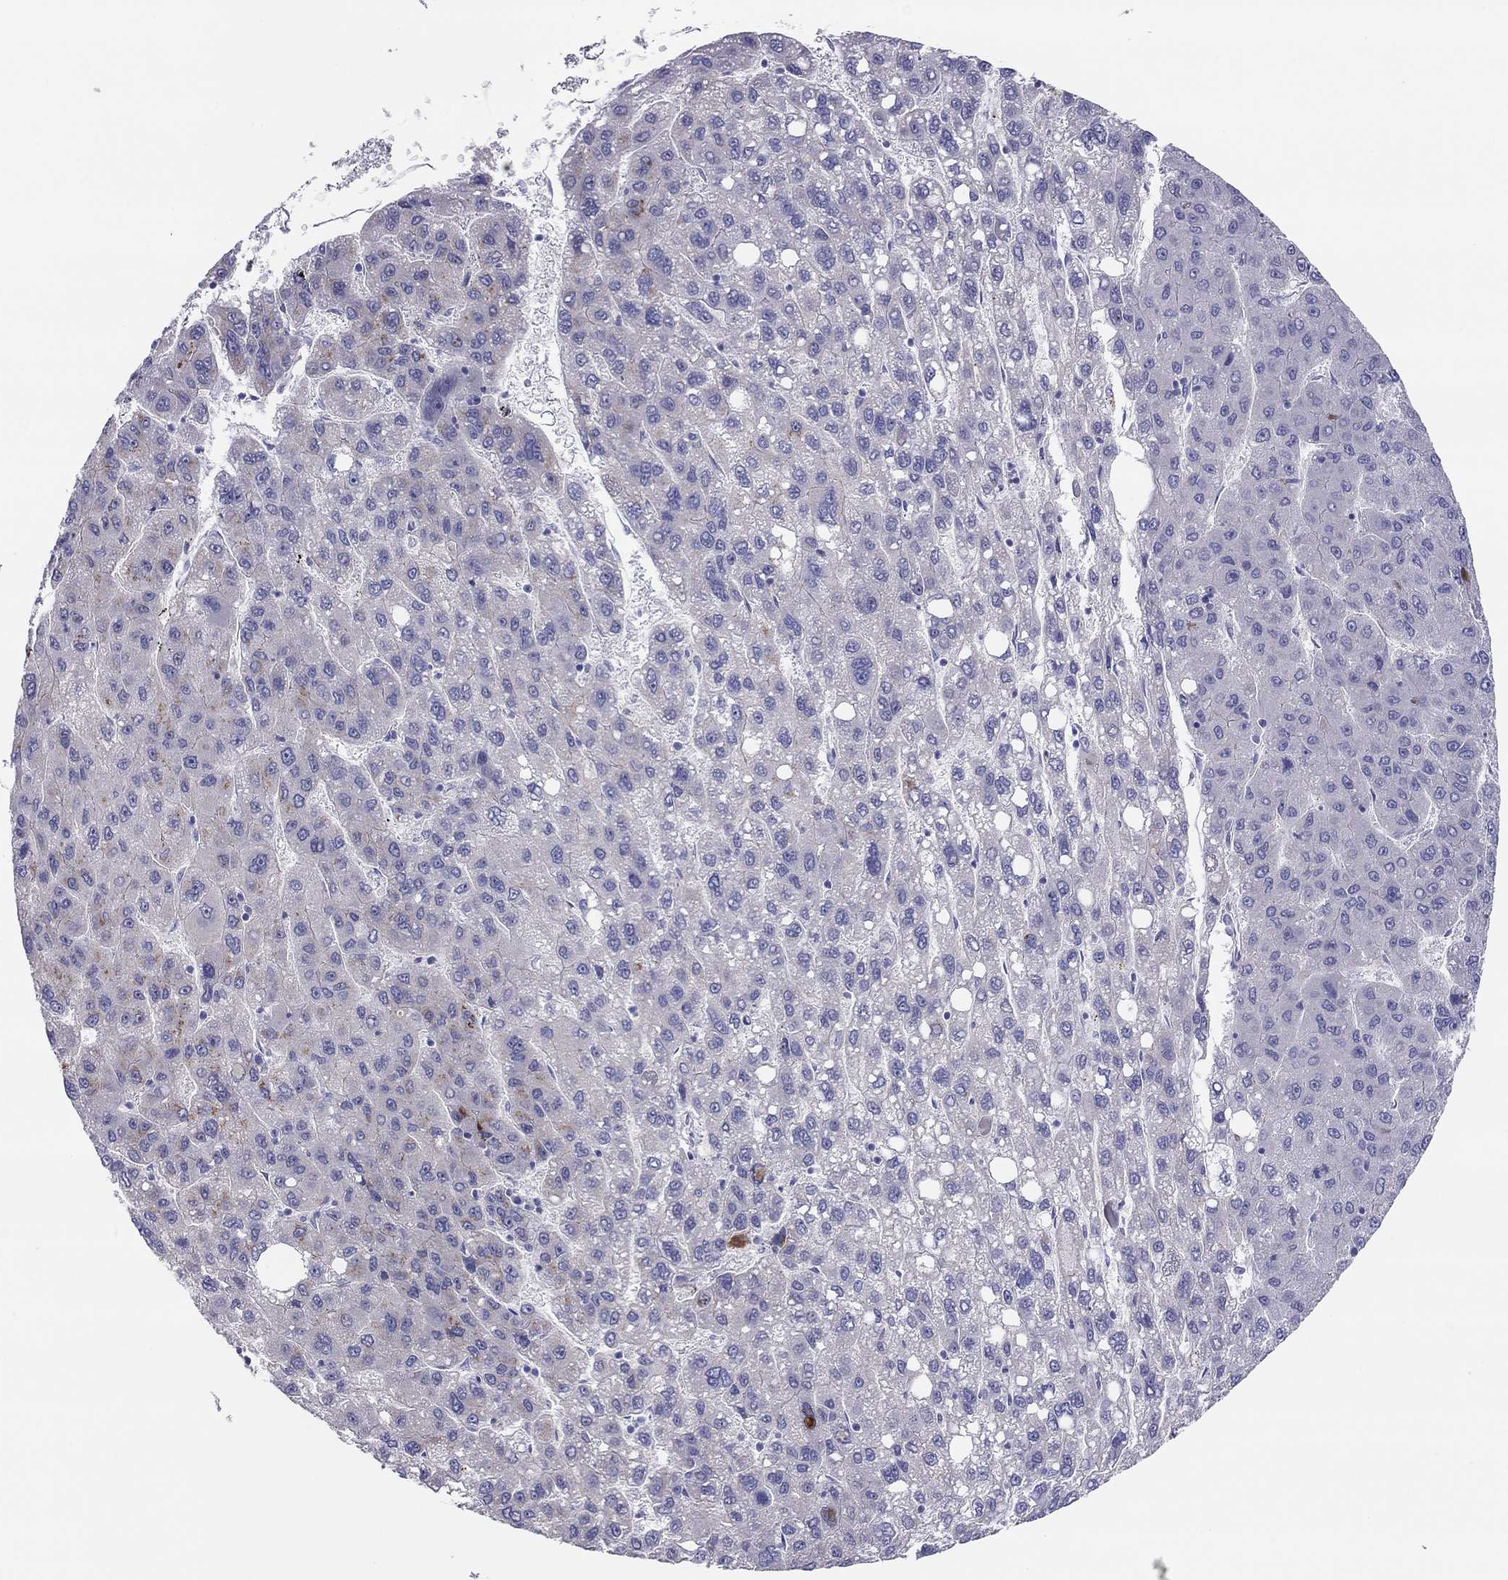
{"staining": {"intensity": "negative", "quantity": "none", "location": "none"}, "tissue": "liver cancer", "cell_type": "Tumor cells", "image_type": "cancer", "snomed": [{"axis": "morphology", "description": "Carcinoma, Hepatocellular, NOS"}, {"axis": "topography", "description": "Liver"}], "caption": "High magnification brightfield microscopy of liver cancer (hepatocellular carcinoma) stained with DAB (brown) and counterstained with hematoxylin (blue): tumor cells show no significant positivity.", "gene": "MGAT4C", "patient": {"sex": "female", "age": 82}}